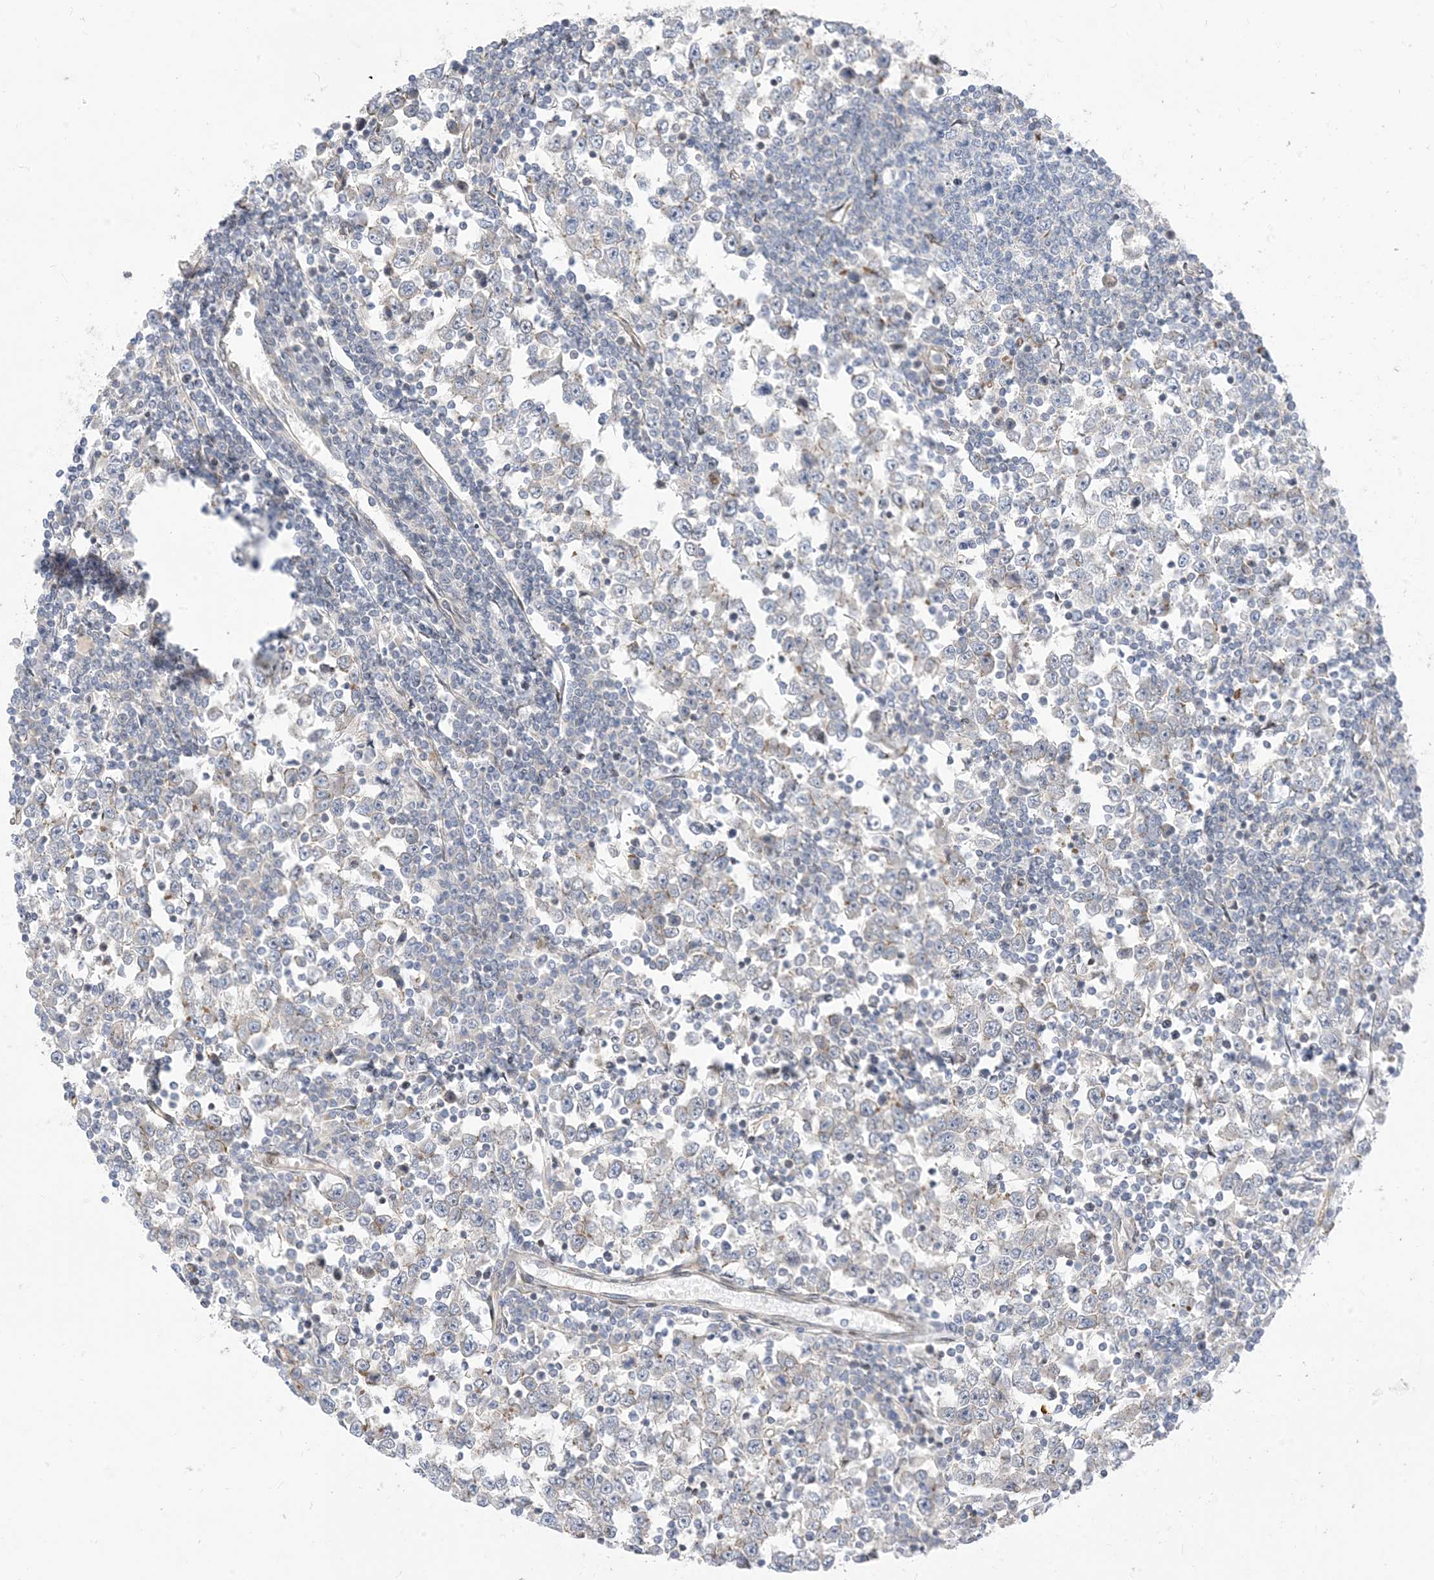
{"staining": {"intensity": "negative", "quantity": "none", "location": "none"}, "tissue": "testis cancer", "cell_type": "Tumor cells", "image_type": "cancer", "snomed": [{"axis": "morphology", "description": "Seminoma, NOS"}, {"axis": "topography", "description": "Testis"}], "caption": "A high-resolution histopathology image shows IHC staining of seminoma (testis), which displays no significant staining in tumor cells. (IHC, brightfield microscopy, high magnification).", "gene": "TYSND1", "patient": {"sex": "male", "age": 65}}